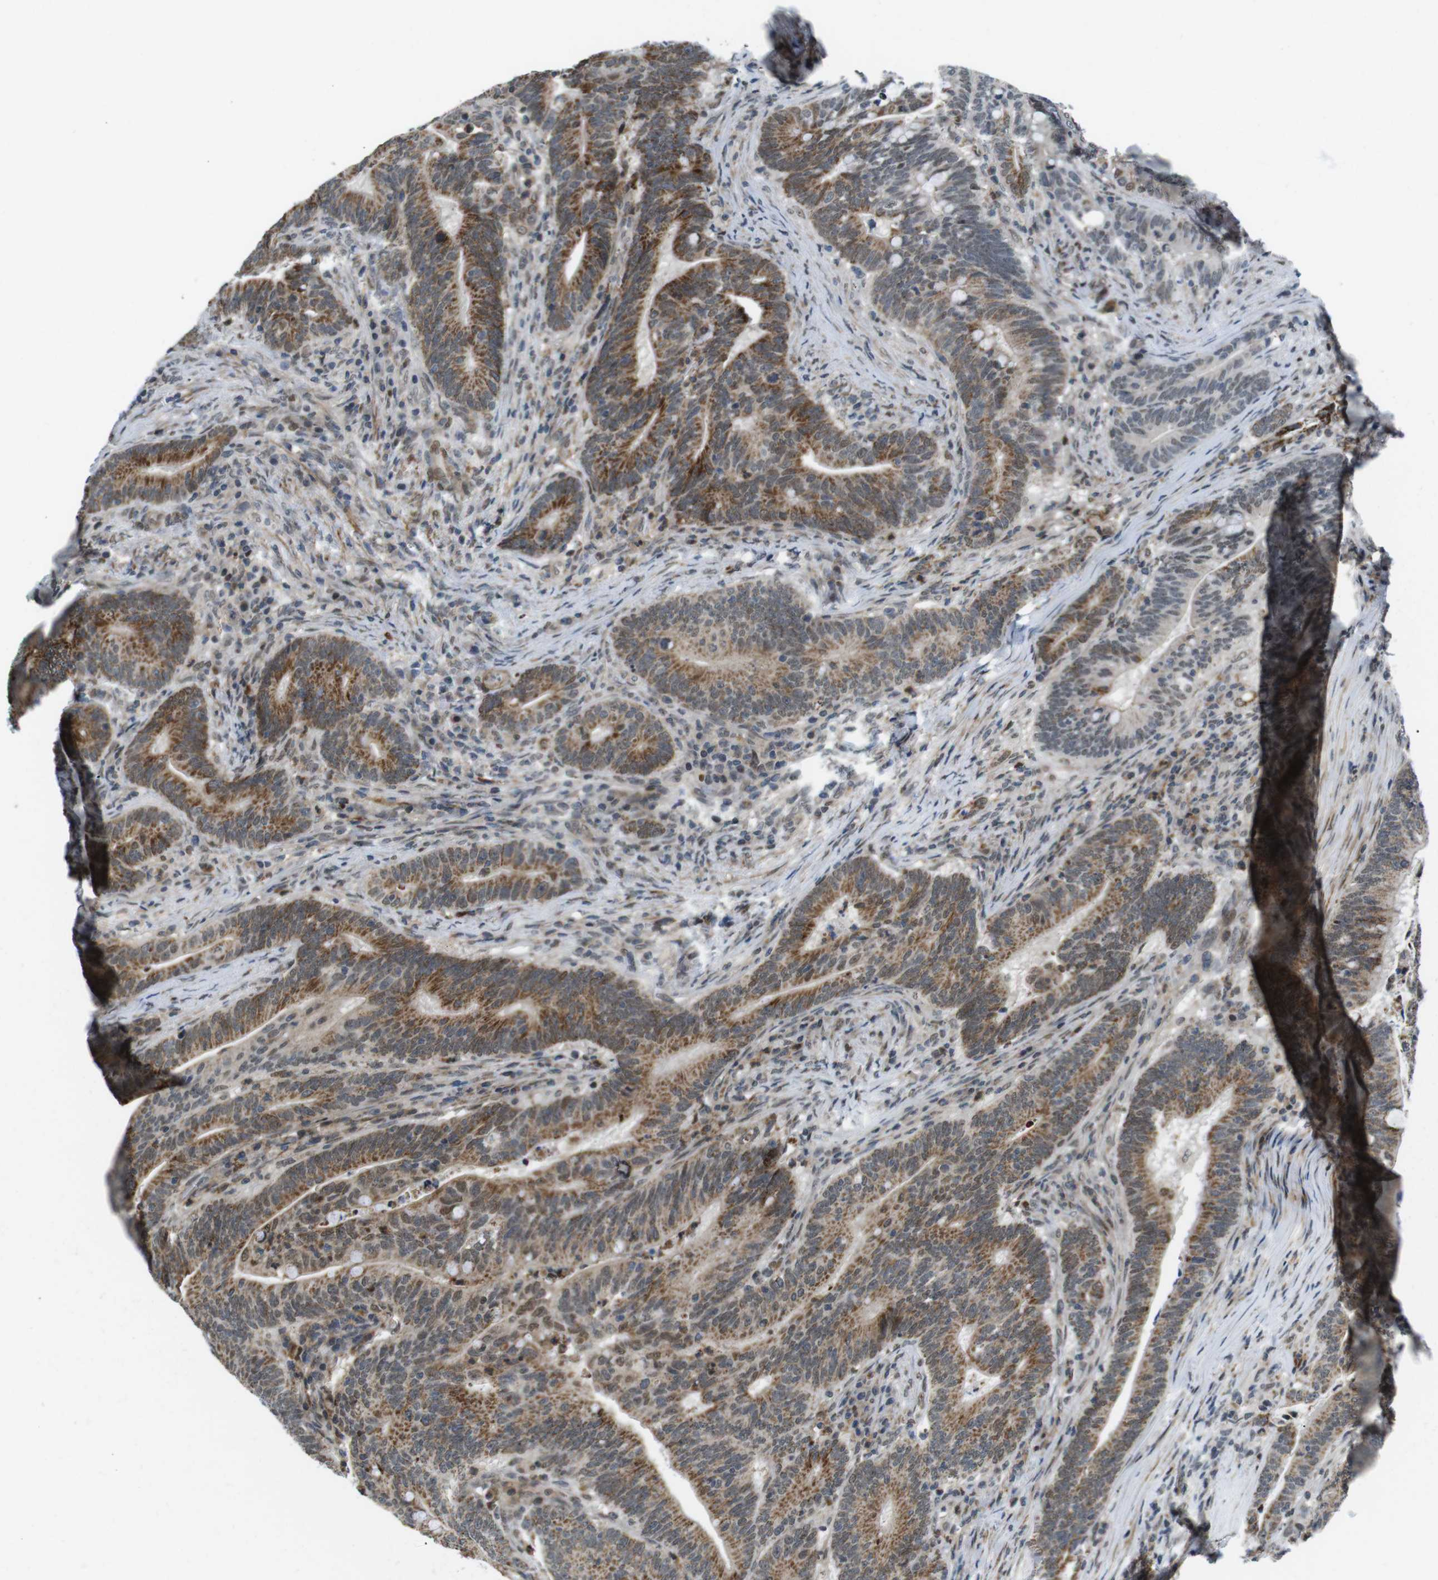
{"staining": {"intensity": "moderate", "quantity": "25%-75%", "location": "cytoplasmic/membranous,nuclear"}, "tissue": "colorectal cancer", "cell_type": "Tumor cells", "image_type": "cancer", "snomed": [{"axis": "morphology", "description": "Normal tissue, NOS"}, {"axis": "morphology", "description": "Adenocarcinoma, NOS"}, {"axis": "topography", "description": "Colon"}], "caption": "Brown immunohistochemical staining in human adenocarcinoma (colorectal) shows moderate cytoplasmic/membranous and nuclear staining in about 25%-75% of tumor cells. The protein of interest is shown in brown color, while the nuclei are stained blue.", "gene": "USP7", "patient": {"sex": "female", "age": 66}}